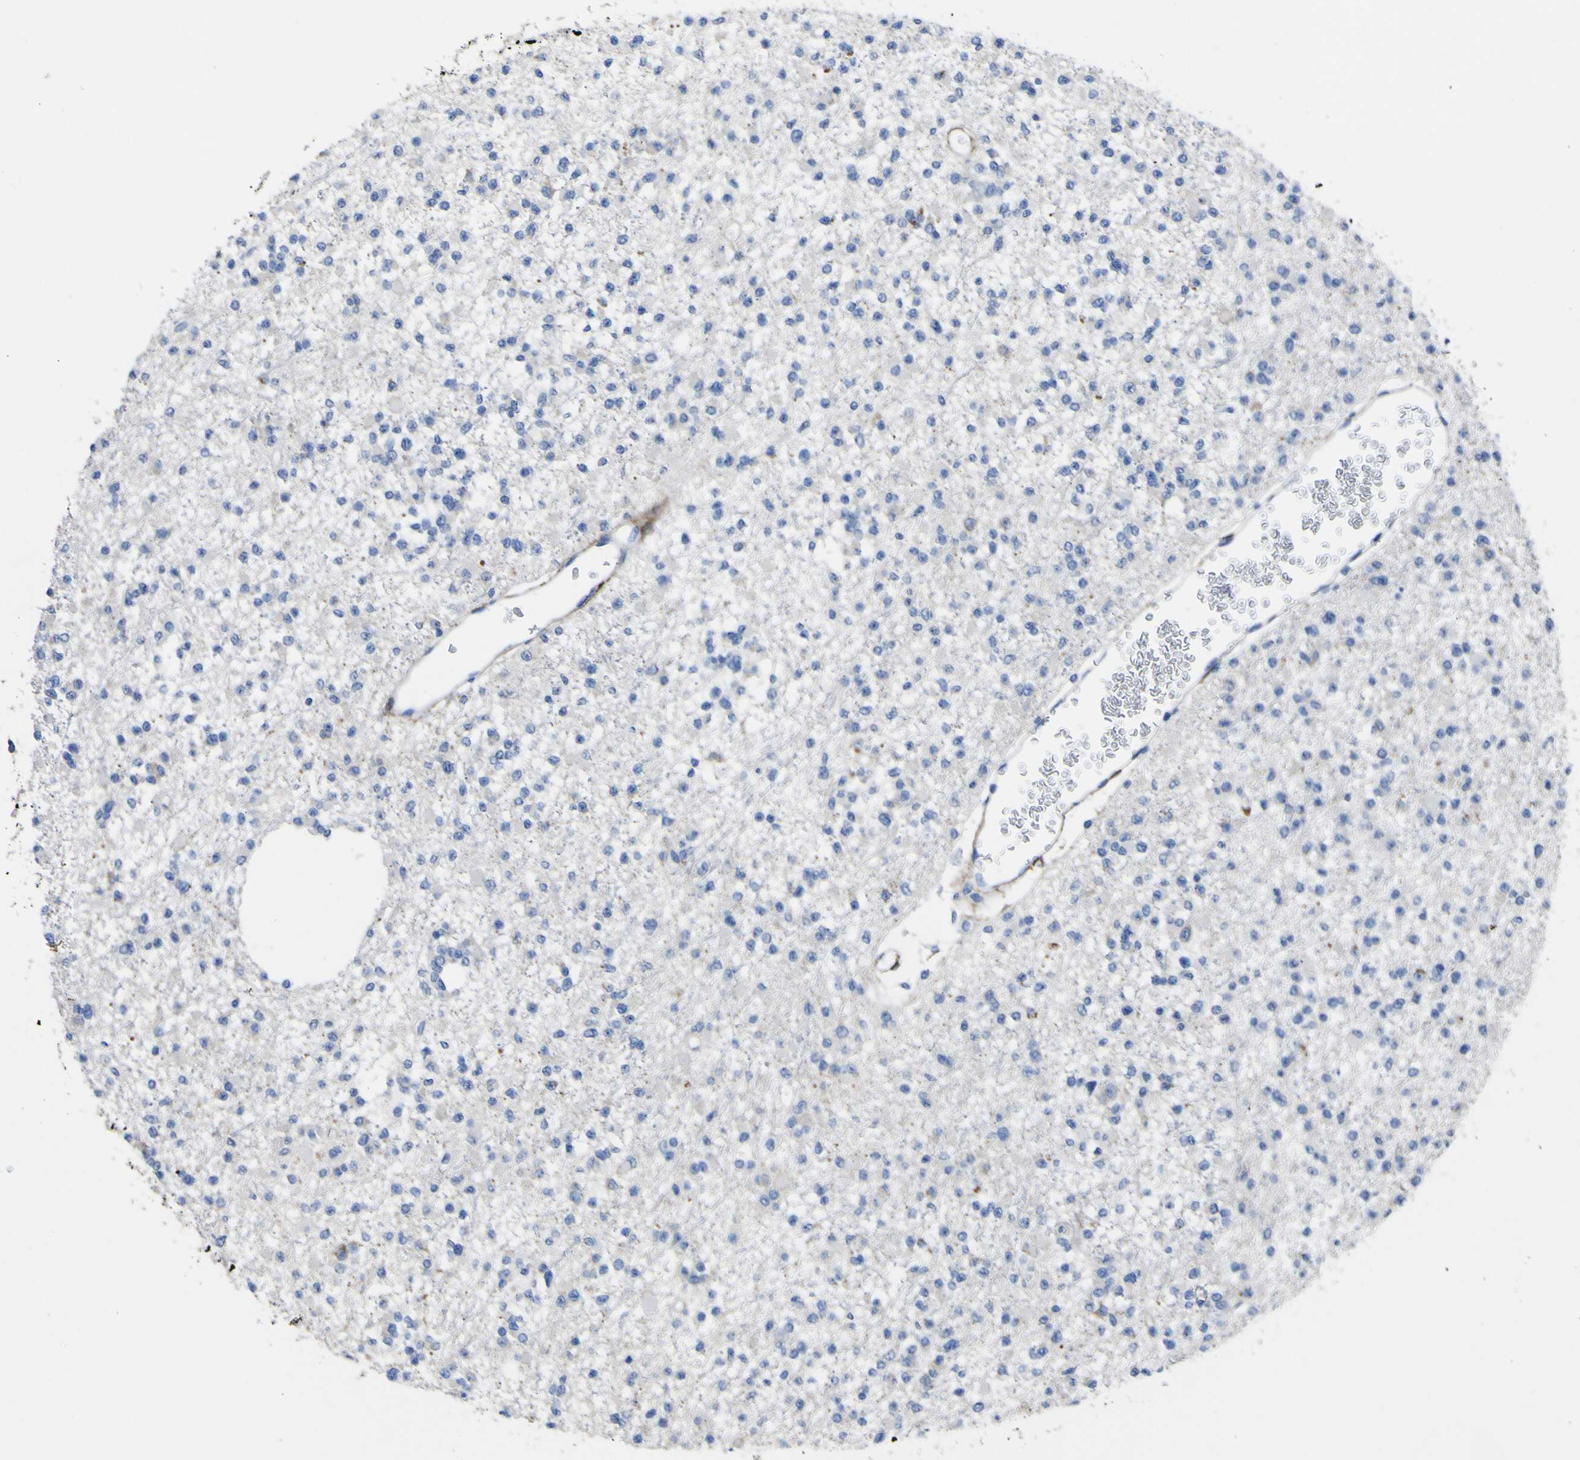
{"staining": {"intensity": "negative", "quantity": "none", "location": "none"}, "tissue": "glioma", "cell_type": "Tumor cells", "image_type": "cancer", "snomed": [{"axis": "morphology", "description": "Glioma, malignant, Low grade"}, {"axis": "topography", "description": "Brain"}], "caption": "Immunohistochemical staining of human malignant glioma (low-grade) exhibits no significant expression in tumor cells. The staining was performed using DAB (3,3'-diaminobenzidine) to visualize the protein expression in brown, while the nuclei were stained in blue with hematoxylin (Magnification: 20x).", "gene": "AGO4", "patient": {"sex": "female", "age": 22}}